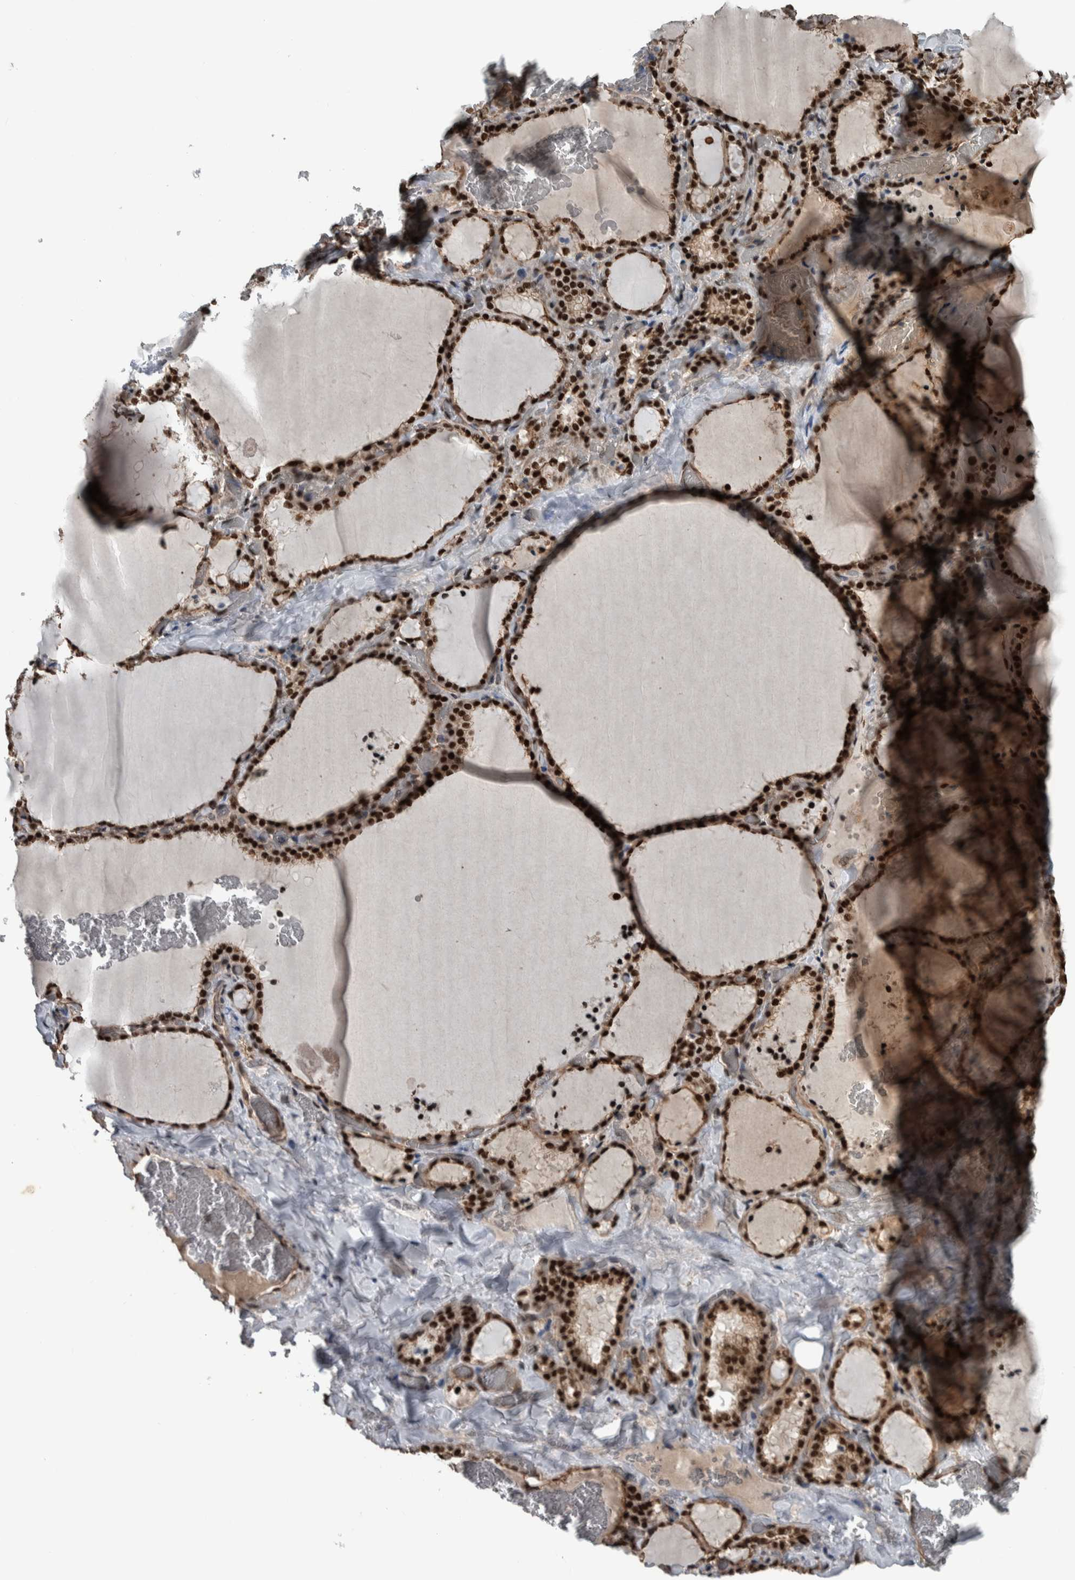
{"staining": {"intensity": "strong", "quantity": ">75%", "location": "nuclear"}, "tissue": "thyroid gland", "cell_type": "Glandular cells", "image_type": "normal", "snomed": [{"axis": "morphology", "description": "Normal tissue, NOS"}, {"axis": "topography", "description": "Thyroid gland"}], "caption": "Immunohistochemical staining of unremarkable human thyroid gland demonstrates >75% levels of strong nuclear protein positivity in approximately >75% of glandular cells.", "gene": "FAM135B", "patient": {"sex": "female", "age": 22}}